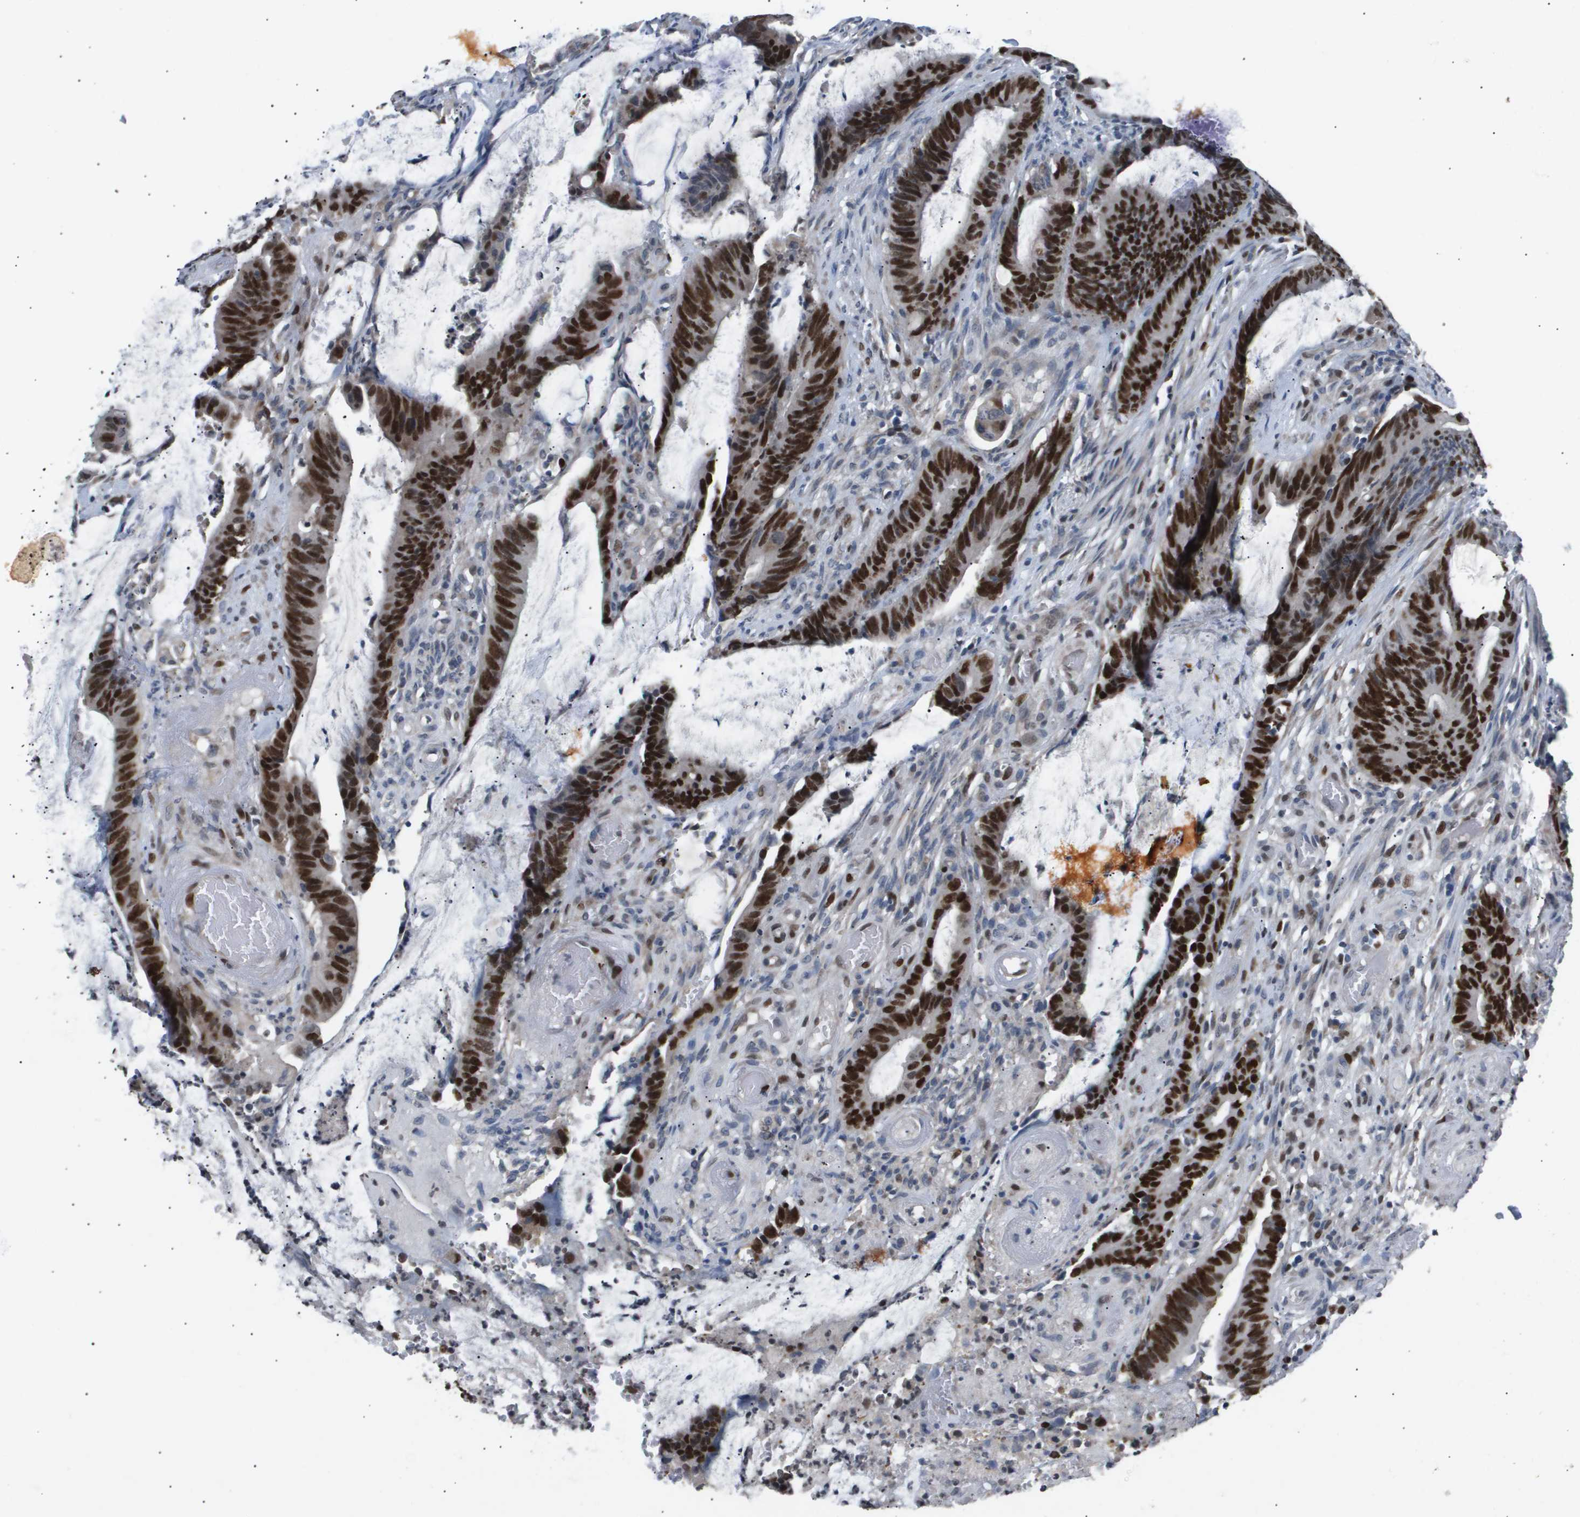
{"staining": {"intensity": "strong", "quantity": ">75%", "location": "nuclear"}, "tissue": "colorectal cancer", "cell_type": "Tumor cells", "image_type": "cancer", "snomed": [{"axis": "morphology", "description": "Adenocarcinoma, NOS"}, {"axis": "topography", "description": "Rectum"}], "caption": "Immunohistochemical staining of human colorectal cancer displays strong nuclear protein expression in approximately >75% of tumor cells. Using DAB (brown) and hematoxylin (blue) stains, captured at high magnification using brightfield microscopy.", "gene": "ANAPC2", "patient": {"sex": "female", "age": 66}}